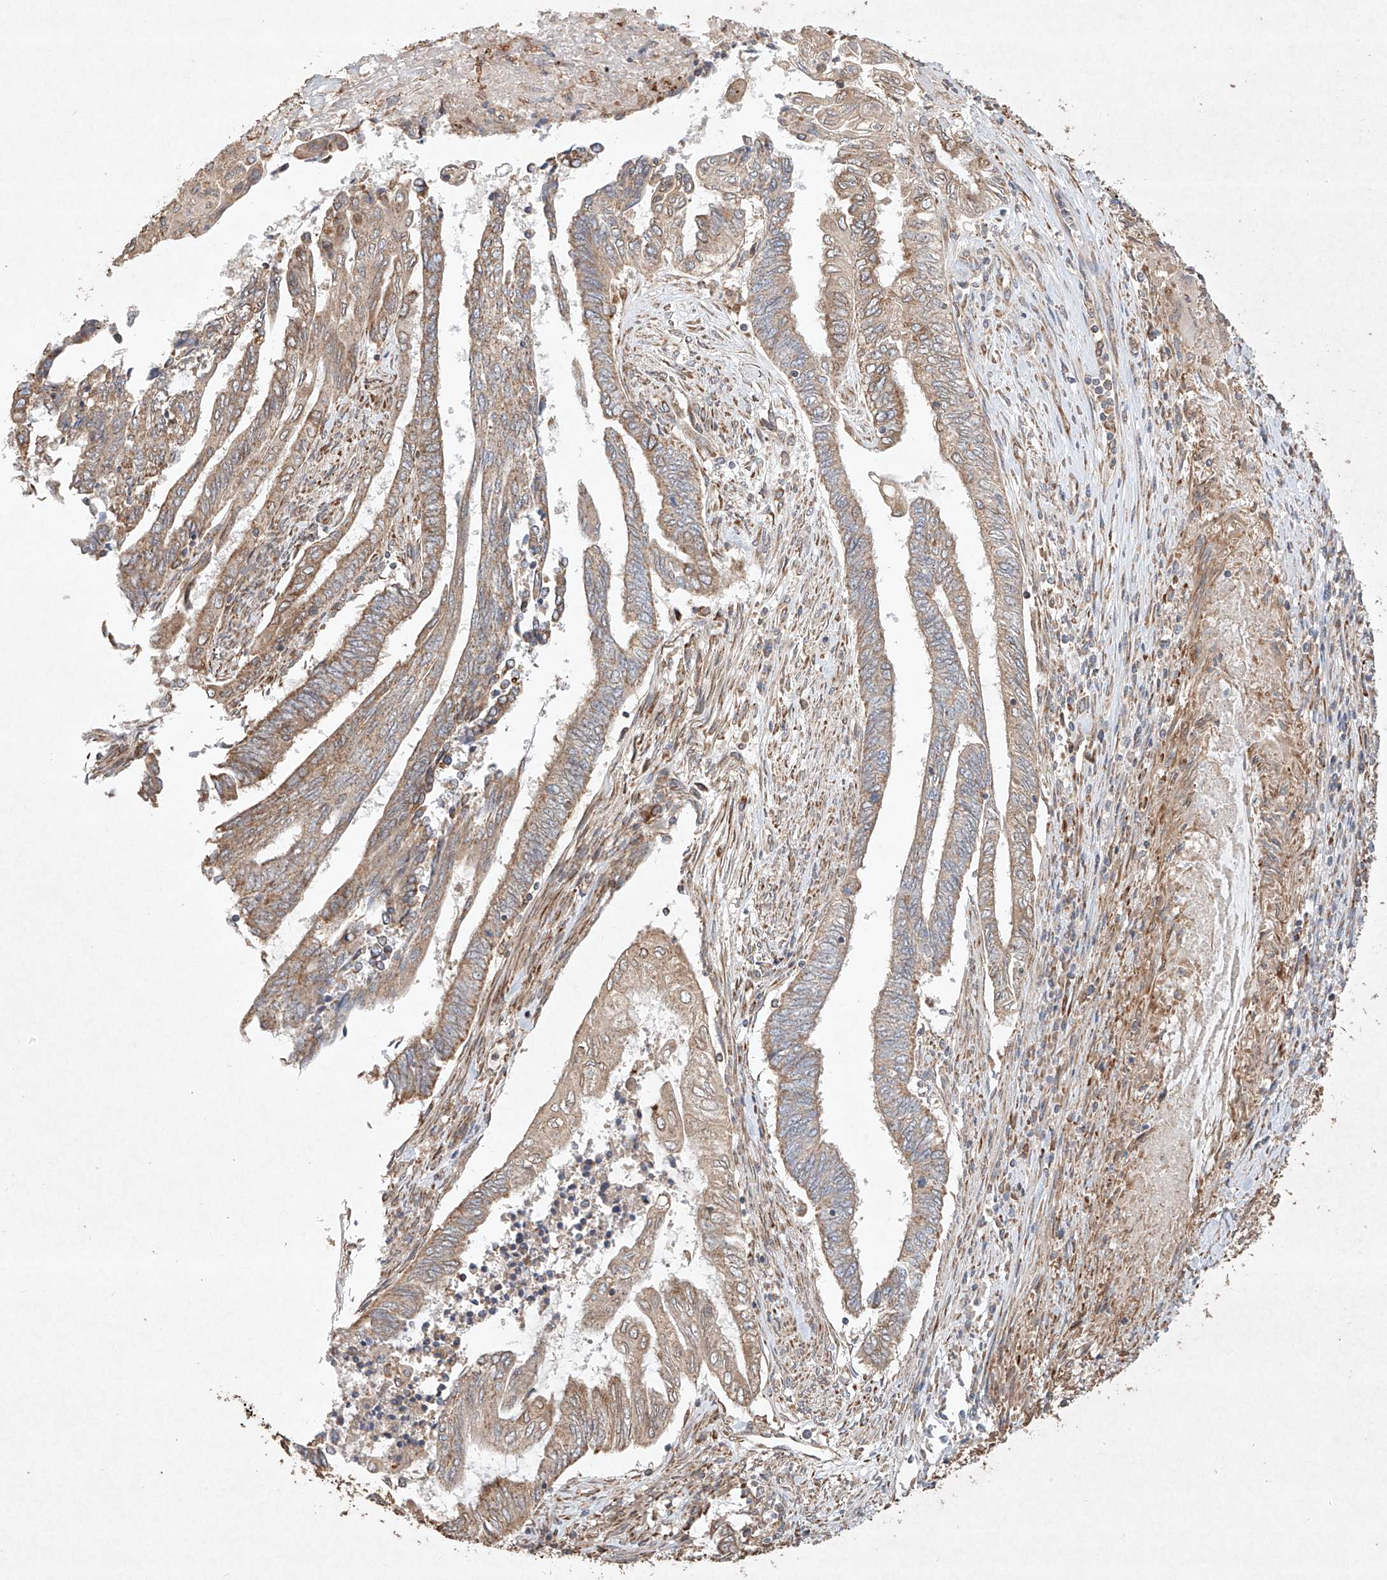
{"staining": {"intensity": "weak", "quantity": ">75%", "location": "cytoplasmic/membranous"}, "tissue": "endometrial cancer", "cell_type": "Tumor cells", "image_type": "cancer", "snomed": [{"axis": "morphology", "description": "Adenocarcinoma, NOS"}, {"axis": "topography", "description": "Uterus"}, {"axis": "topography", "description": "Endometrium"}], "caption": "Tumor cells show weak cytoplasmic/membranous staining in about >75% of cells in endometrial adenocarcinoma. (Stains: DAB in brown, nuclei in blue, Microscopy: brightfield microscopy at high magnification).", "gene": "SEMA3B", "patient": {"sex": "female", "age": 70}}